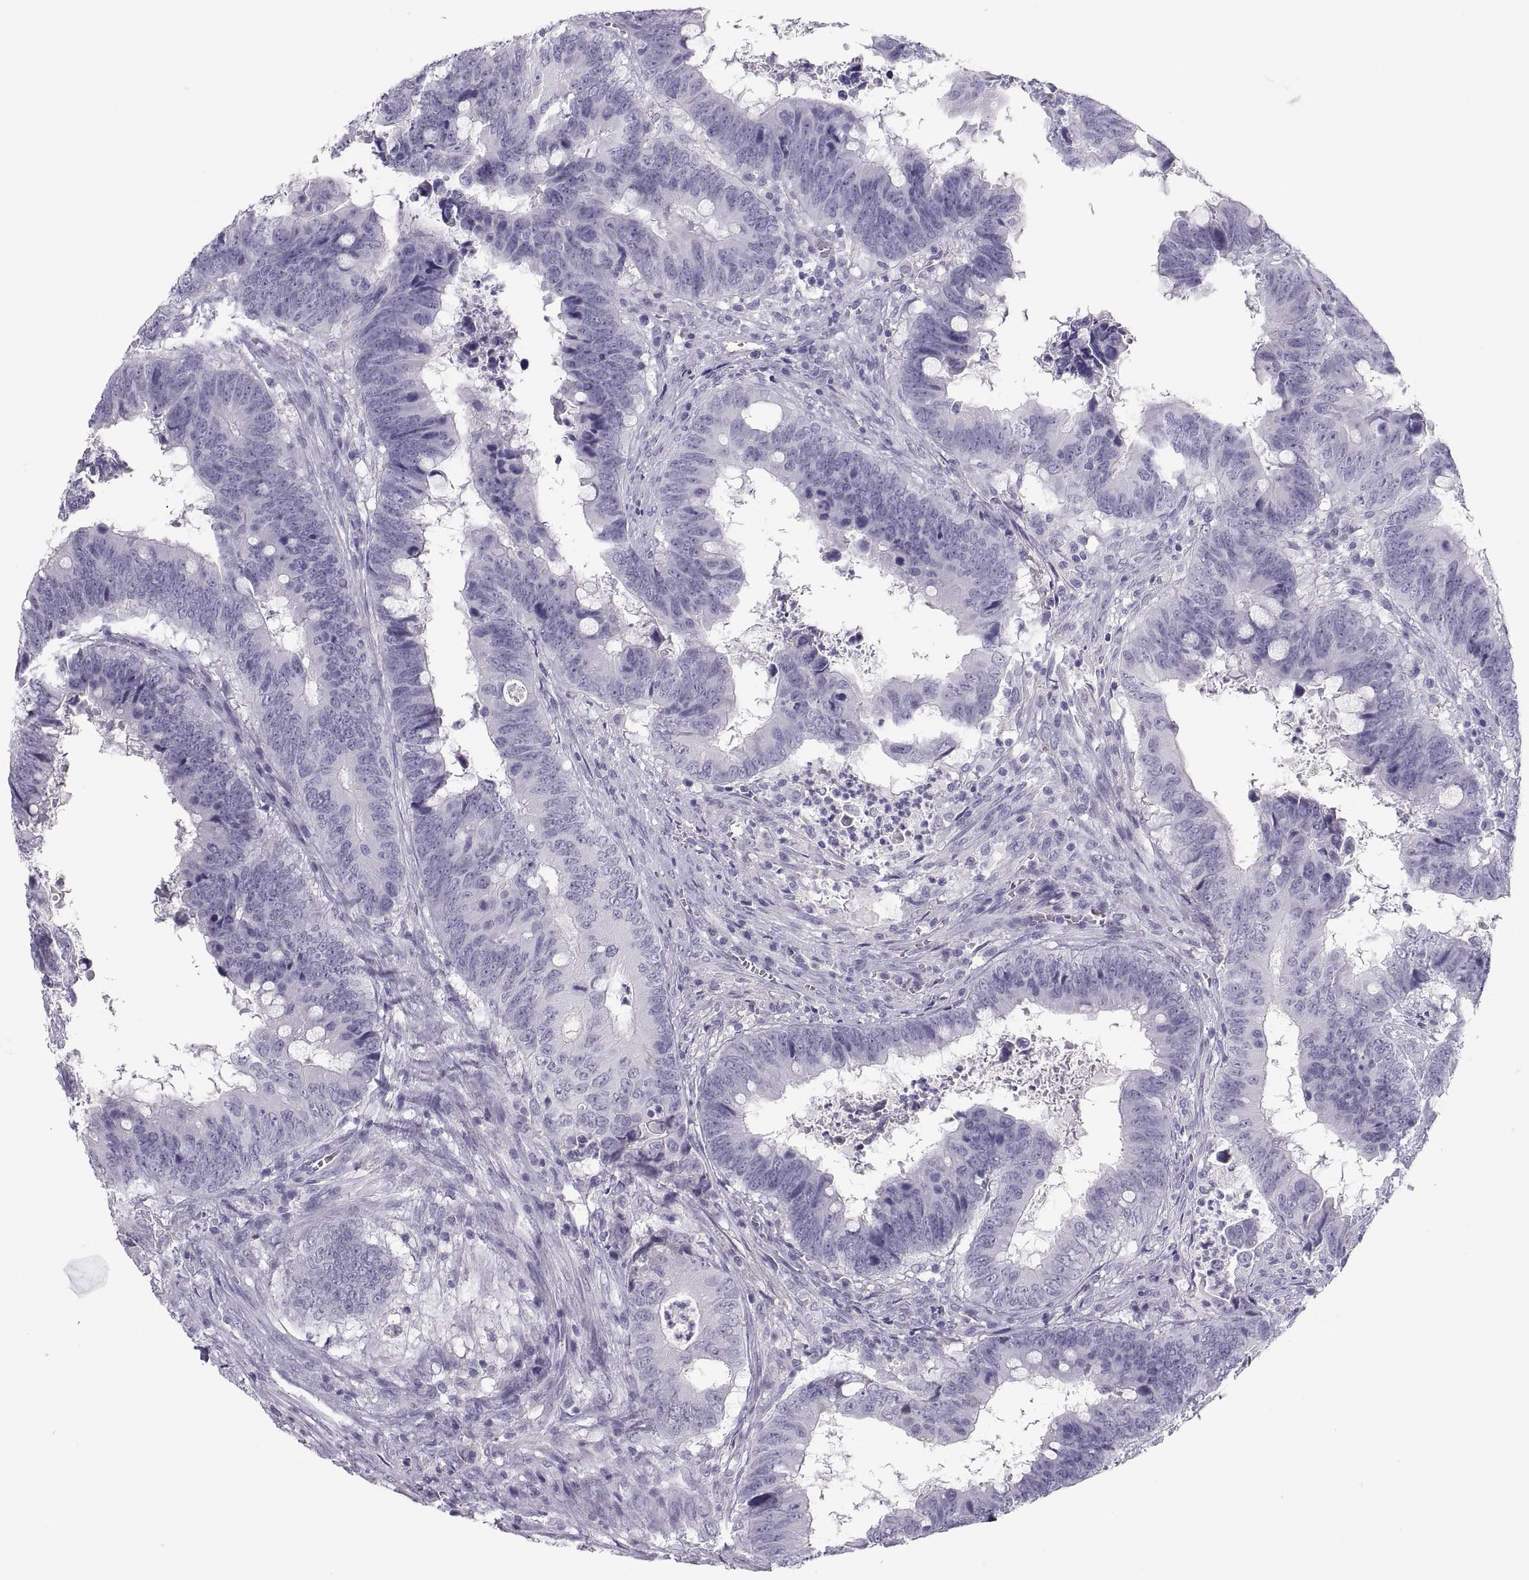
{"staining": {"intensity": "negative", "quantity": "none", "location": "none"}, "tissue": "colorectal cancer", "cell_type": "Tumor cells", "image_type": "cancer", "snomed": [{"axis": "morphology", "description": "Adenocarcinoma, NOS"}, {"axis": "topography", "description": "Colon"}], "caption": "This photomicrograph is of colorectal cancer stained with immunohistochemistry to label a protein in brown with the nuclei are counter-stained blue. There is no positivity in tumor cells.", "gene": "MAGEB2", "patient": {"sex": "female", "age": 82}}